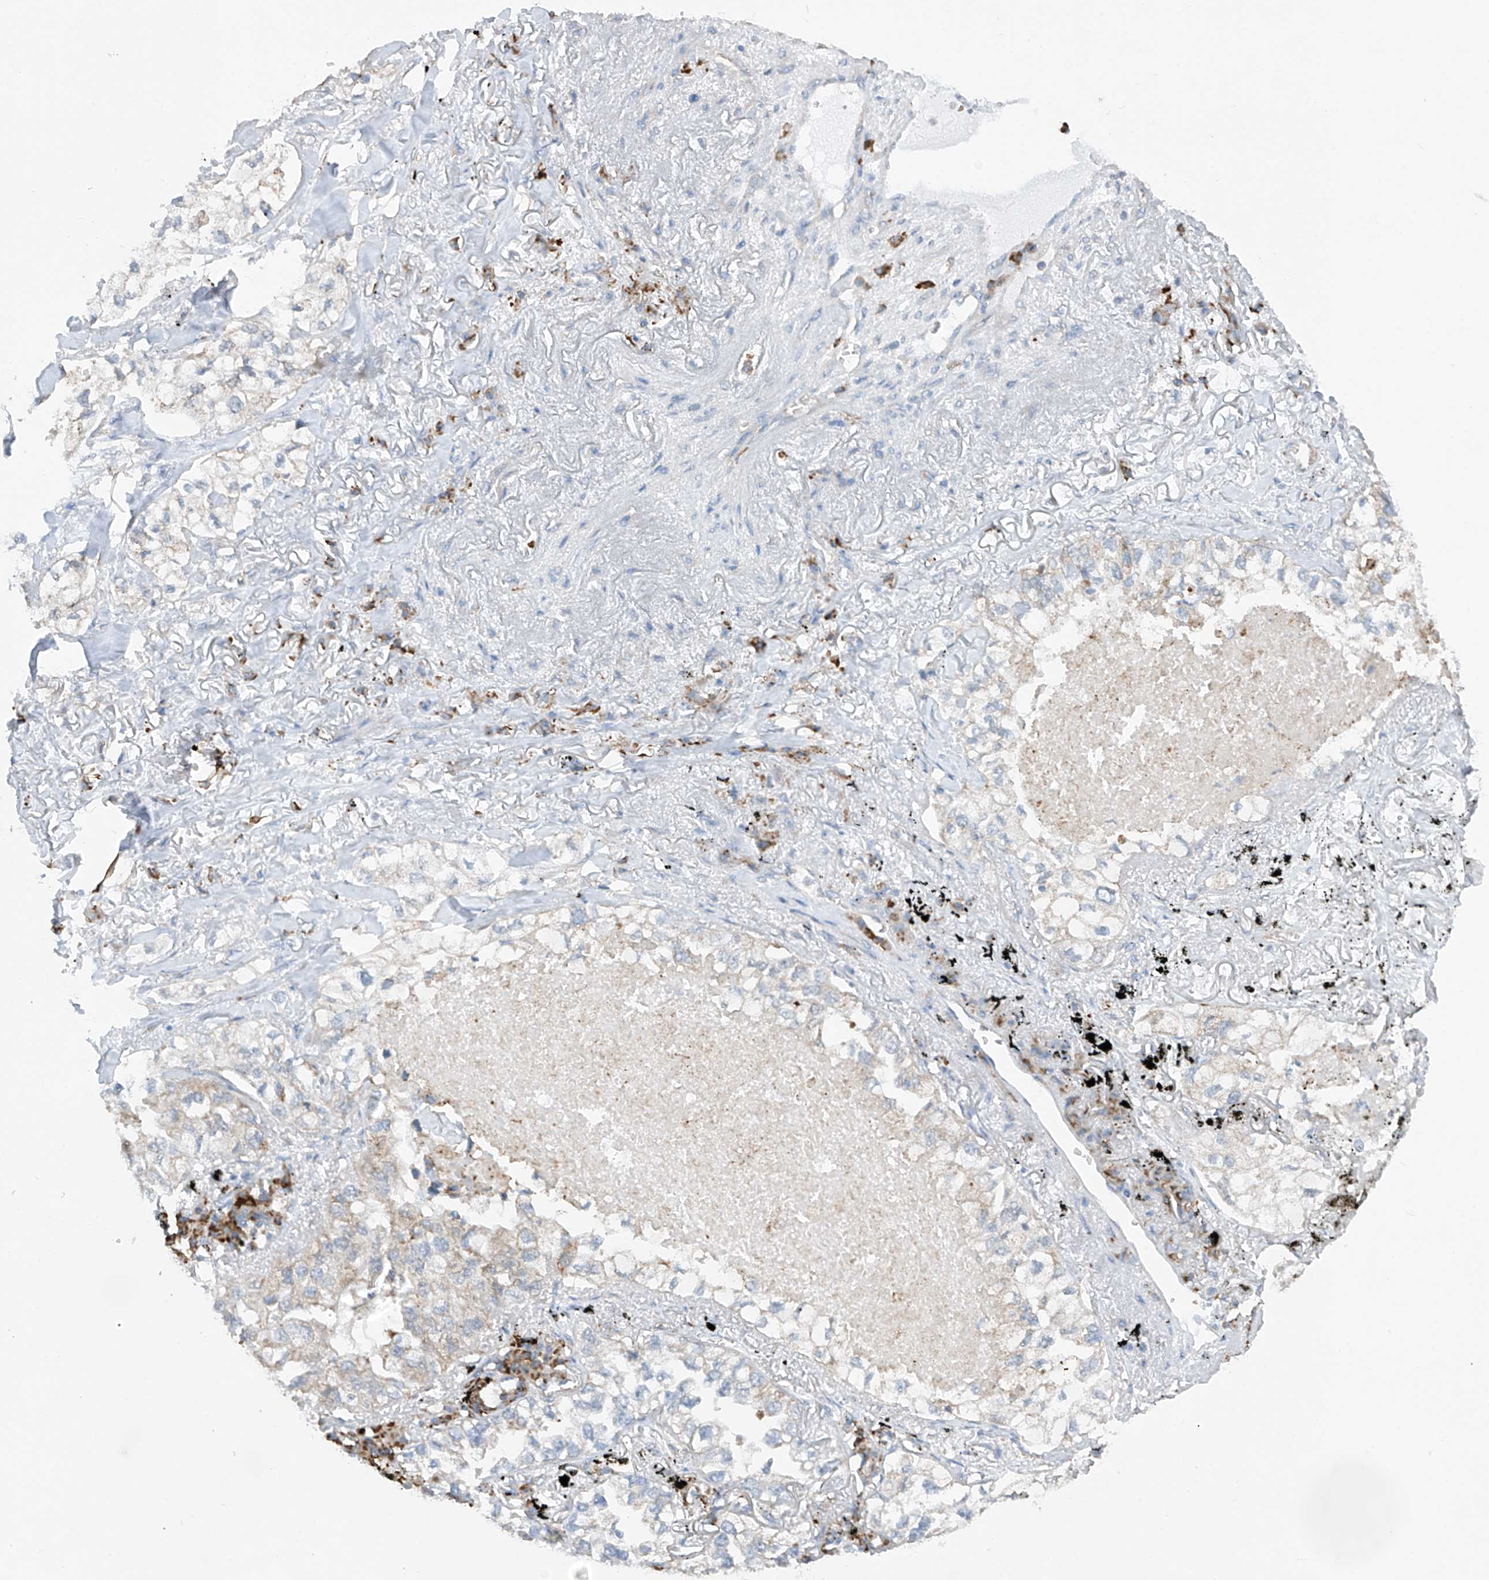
{"staining": {"intensity": "weak", "quantity": "<25%", "location": "cytoplasmic/membranous"}, "tissue": "lung cancer", "cell_type": "Tumor cells", "image_type": "cancer", "snomed": [{"axis": "morphology", "description": "Adenocarcinoma, NOS"}, {"axis": "topography", "description": "Lung"}], "caption": "An immunohistochemistry image of adenocarcinoma (lung) is shown. There is no staining in tumor cells of adenocarcinoma (lung).", "gene": "REC8", "patient": {"sex": "male", "age": 65}}